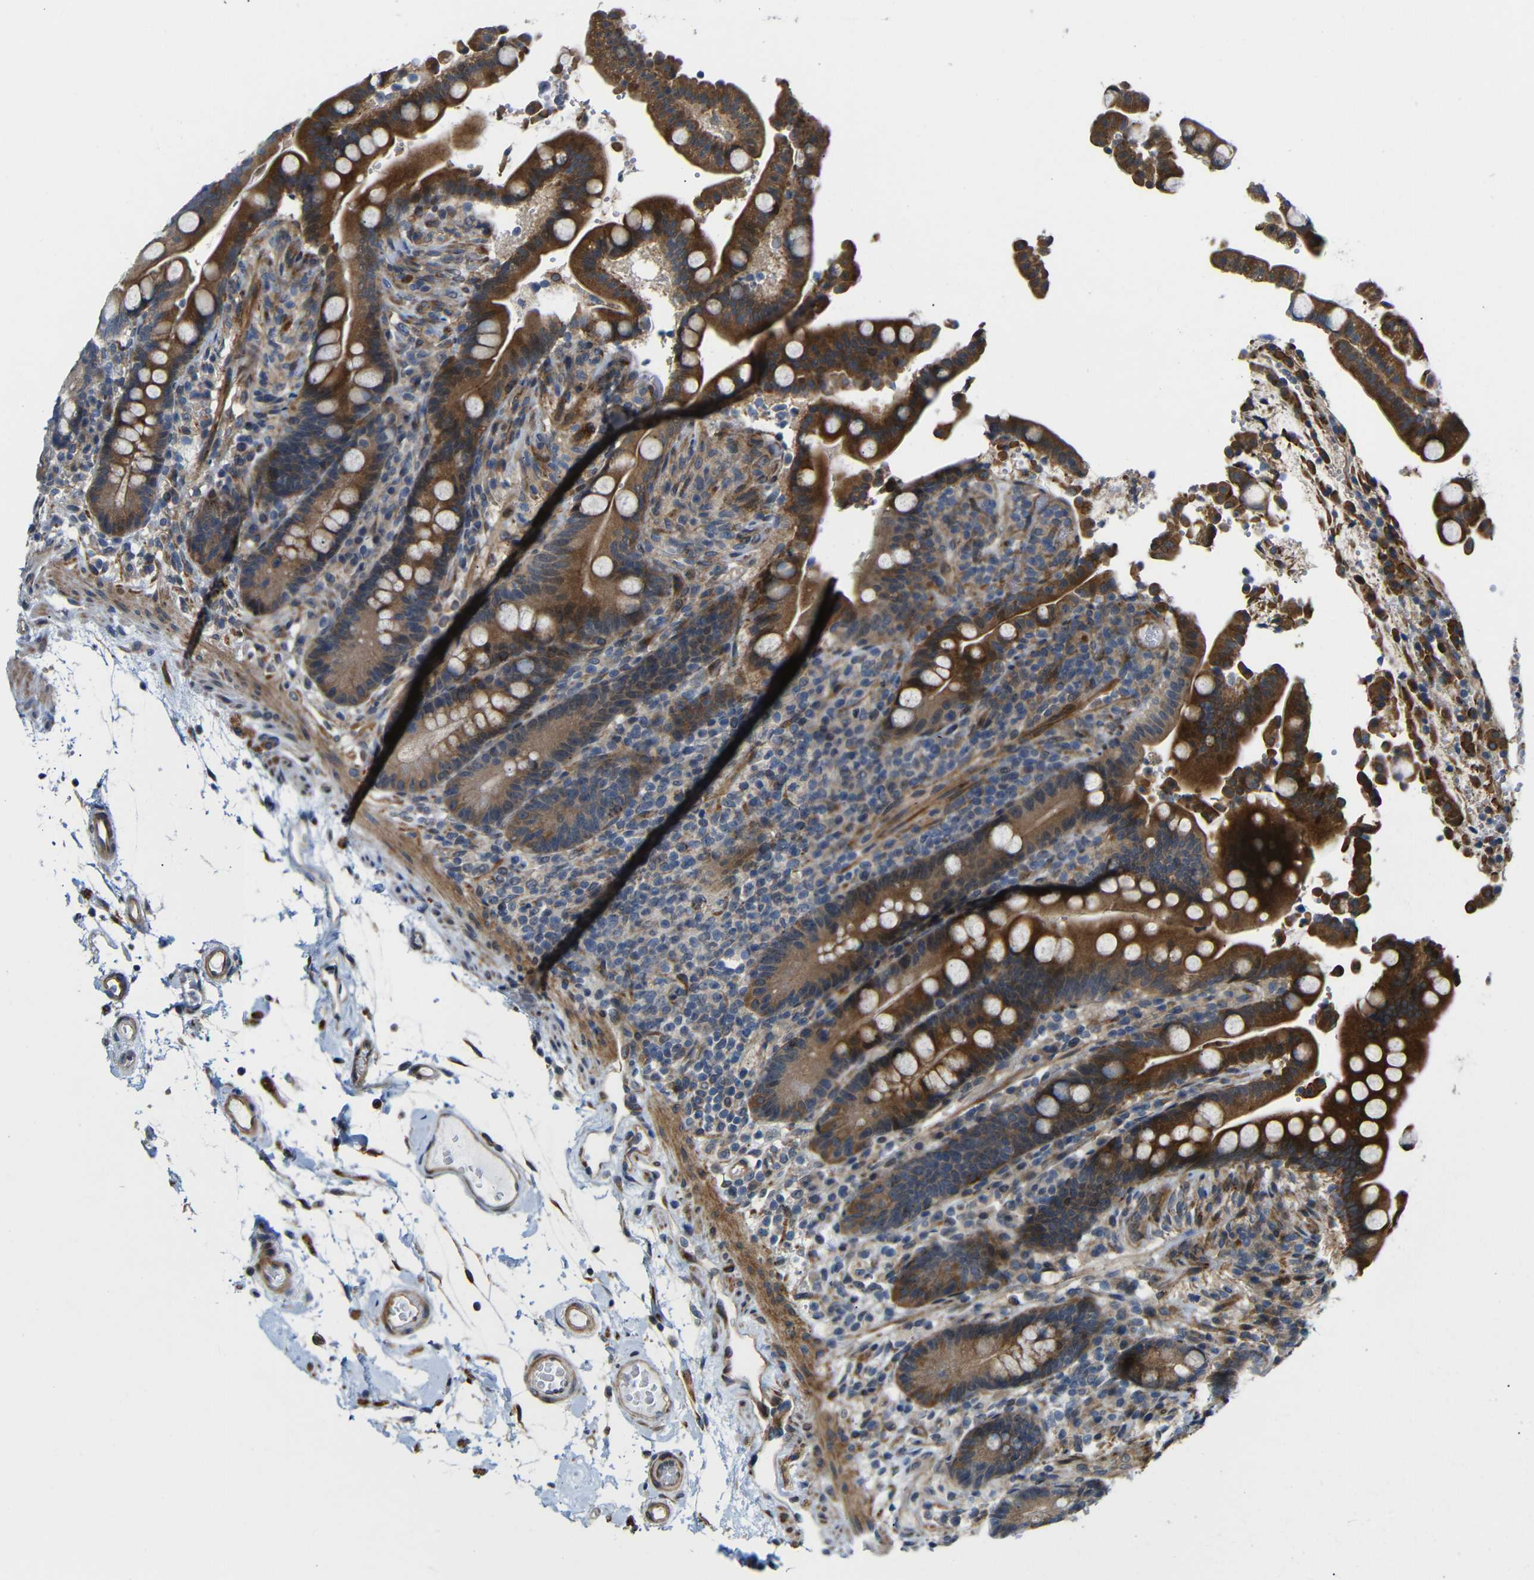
{"staining": {"intensity": "moderate", "quantity": ">75%", "location": "cytoplasmic/membranous"}, "tissue": "colon", "cell_type": "Endothelial cells", "image_type": "normal", "snomed": [{"axis": "morphology", "description": "Normal tissue, NOS"}, {"axis": "topography", "description": "Colon"}], "caption": "The image reveals staining of unremarkable colon, revealing moderate cytoplasmic/membranous protein staining (brown color) within endothelial cells.", "gene": "P3H2", "patient": {"sex": "male", "age": 73}}